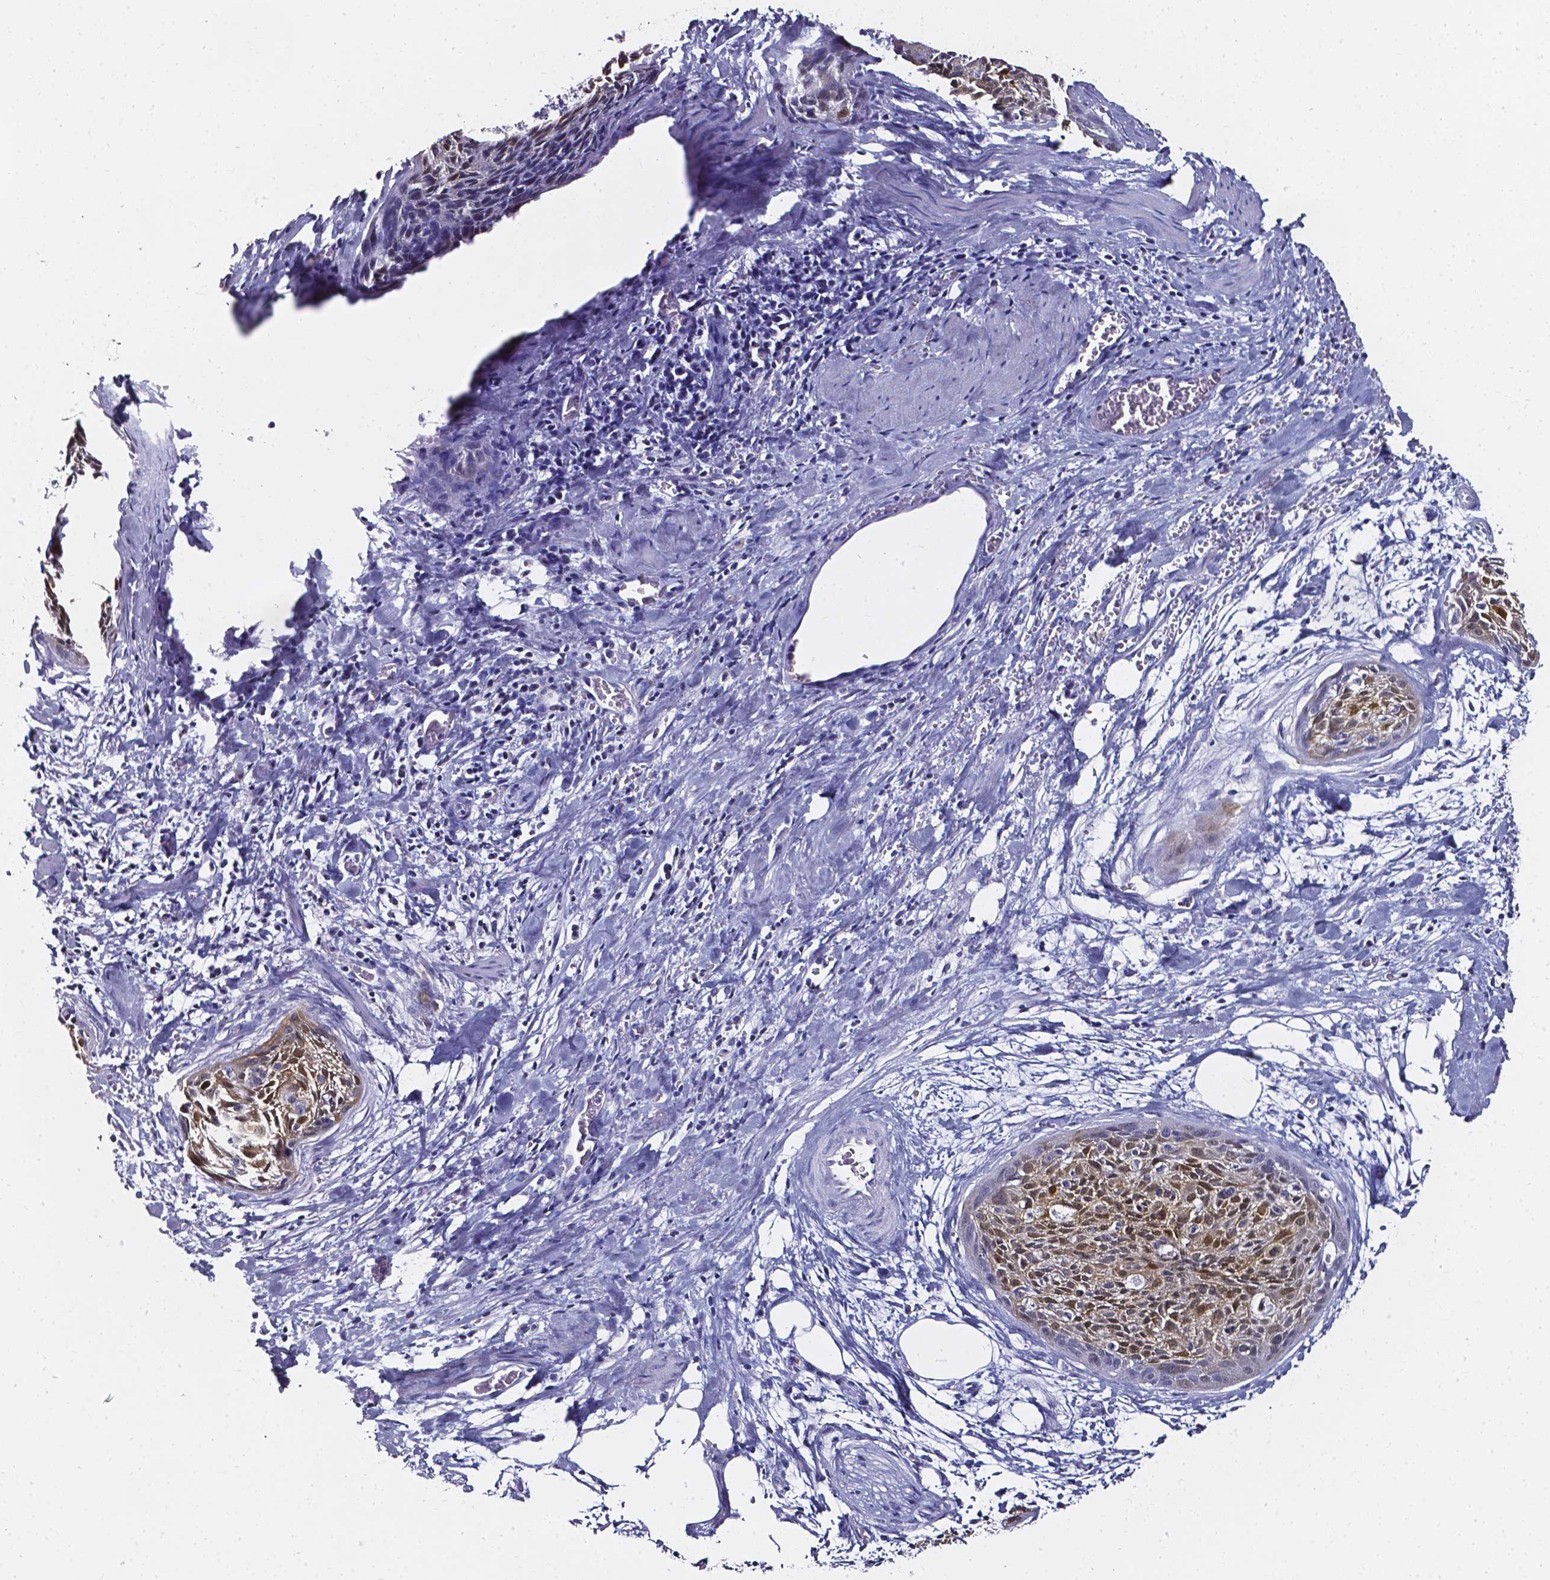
{"staining": {"intensity": "moderate", "quantity": ">75%", "location": "cytoplasmic/membranous,nuclear"}, "tissue": "cervical cancer", "cell_type": "Tumor cells", "image_type": "cancer", "snomed": [{"axis": "morphology", "description": "Squamous cell carcinoma, NOS"}, {"axis": "topography", "description": "Cervix"}], "caption": "This micrograph reveals cervical cancer stained with immunohistochemistry to label a protein in brown. The cytoplasmic/membranous and nuclear of tumor cells show moderate positivity for the protein. Nuclei are counter-stained blue.", "gene": "AKR1B10", "patient": {"sex": "female", "age": 55}}